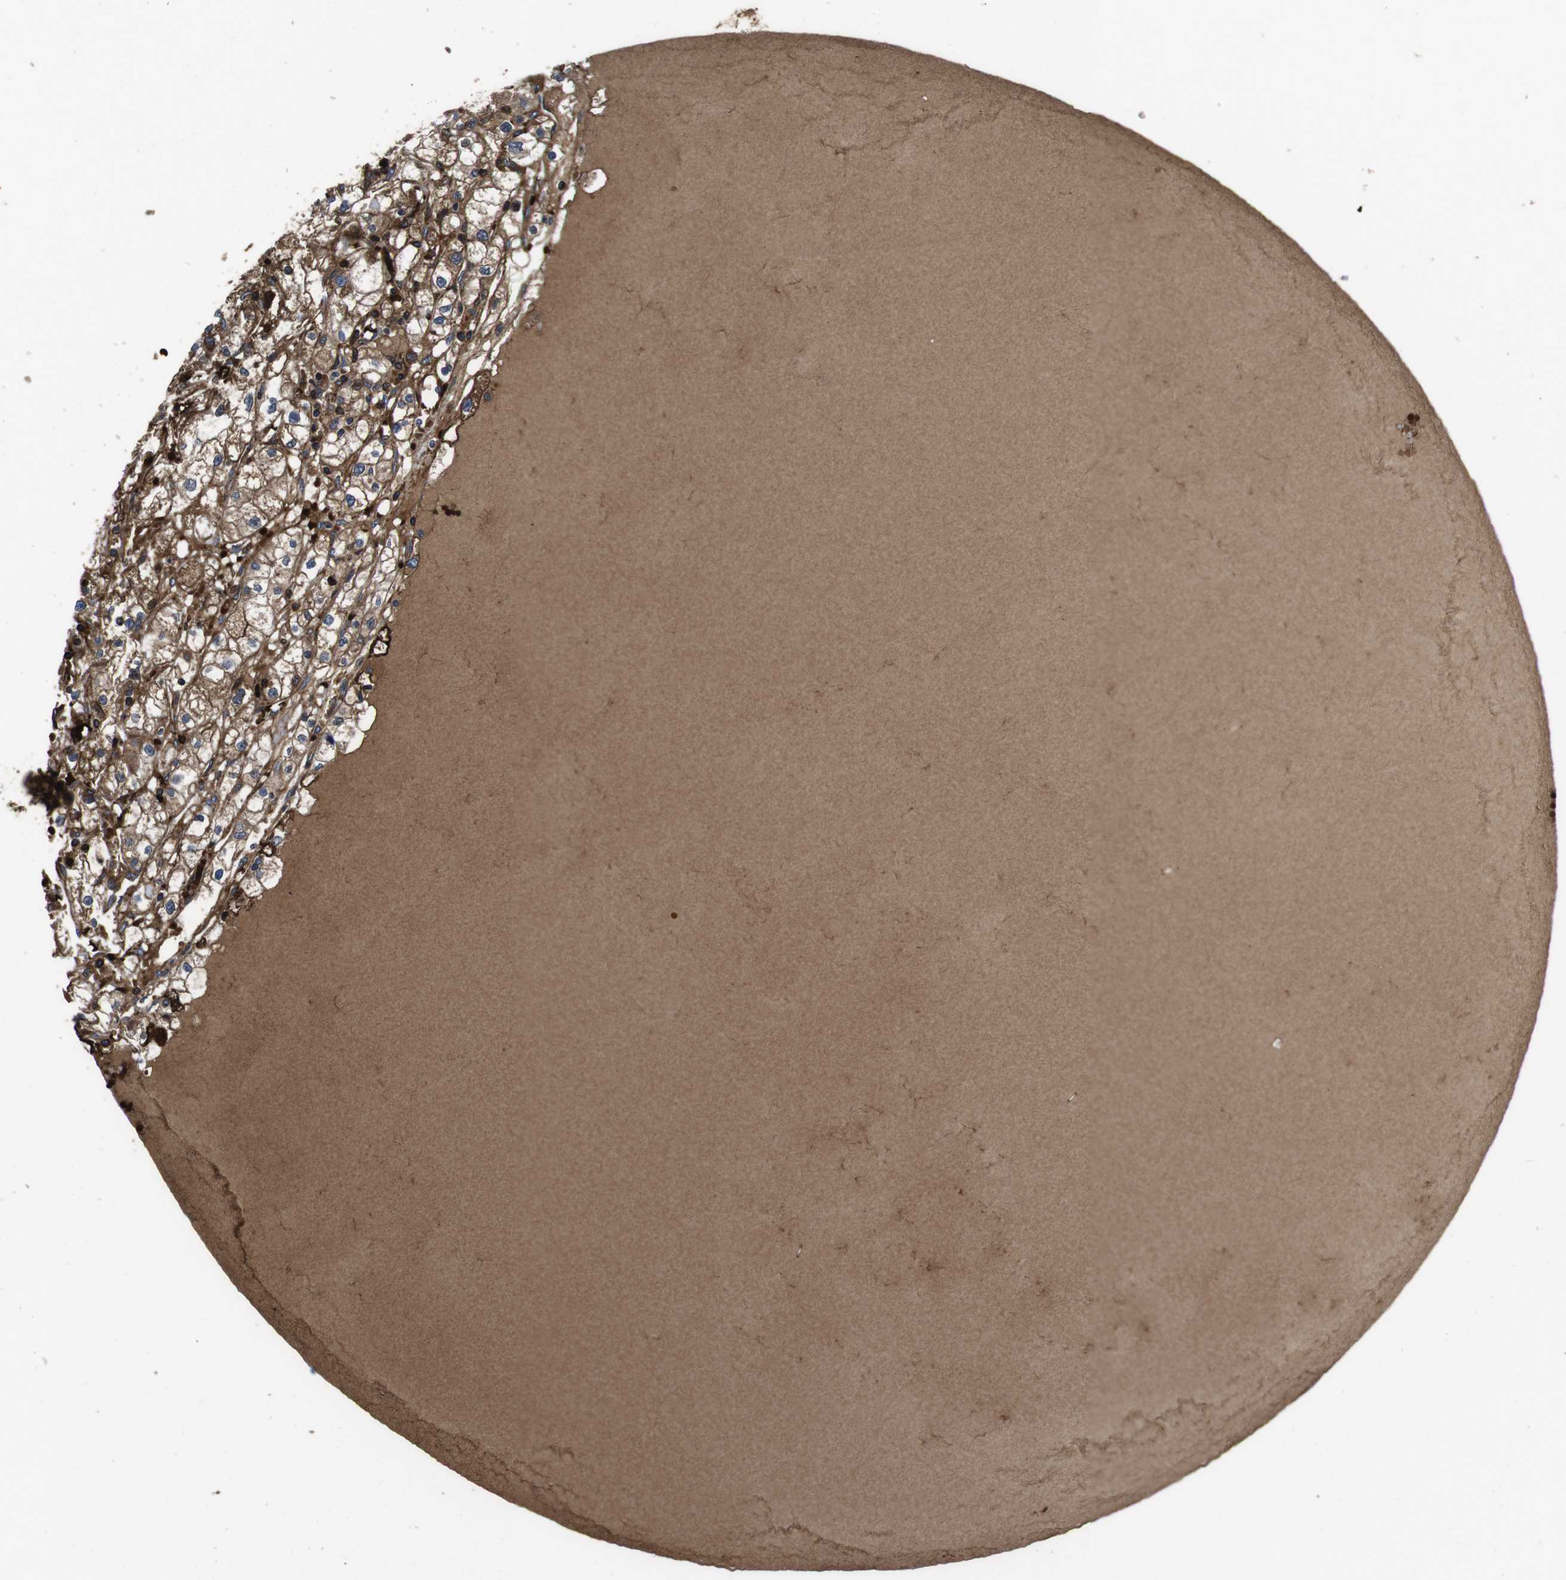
{"staining": {"intensity": "moderate", "quantity": ">75%", "location": "cytoplasmic/membranous"}, "tissue": "renal cancer", "cell_type": "Tumor cells", "image_type": "cancer", "snomed": [{"axis": "morphology", "description": "Adenocarcinoma, NOS"}, {"axis": "topography", "description": "Kidney"}], "caption": "Immunohistochemistry (DAB (3,3'-diaminobenzidine)) staining of human adenocarcinoma (renal) demonstrates moderate cytoplasmic/membranous protein expression in about >75% of tumor cells. The protein of interest is shown in brown color, while the nuclei are stained blue.", "gene": "SMYD3", "patient": {"sex": "male", "age": 56}}